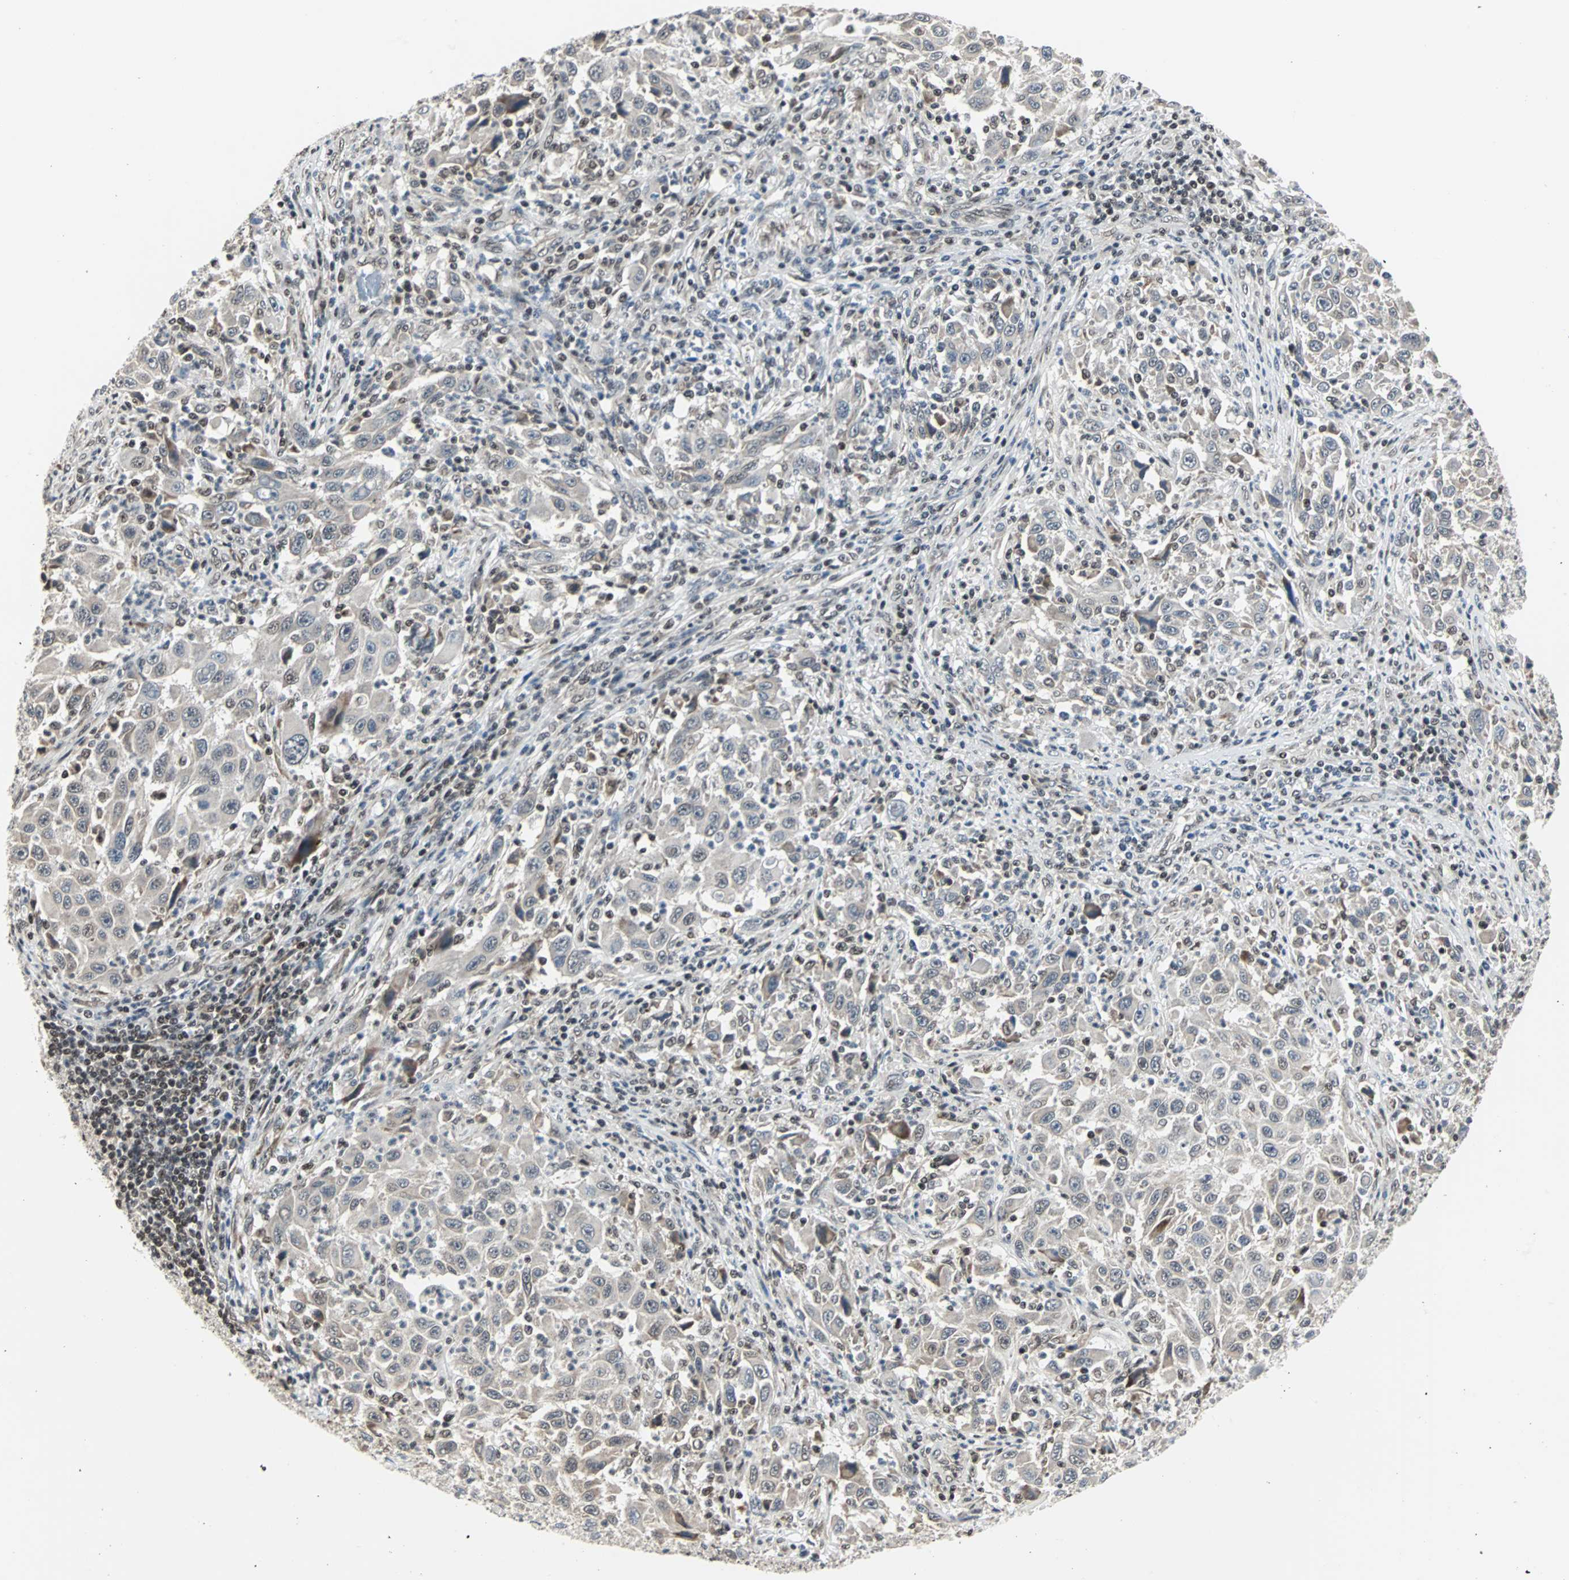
{"staining": {"intensity": "weak", "quantity": "<25%", "location": "cytoplasmic/membranous,nuclear"}, "tissue": "melanoma", "cell_type": "Tumor cells", "image_type": "cancer", "snomed": [{"axis": "morphology", "description": "Malignant melanoma, Metastatic site"}, {"axis": "topography", "description": "Lymph node"}], "caption": "The photomicrograph displays no staining of tumor cells in malignant melanoma (metastatic site). Brightfield microscopy of IHC stained with DAB (3,3'-diaminobenzidine) (brown) and hematoxylin (blue), captured at high magnification.", "gene": "TERF2IP", "patient": {"sex": "male", "age": 61}}